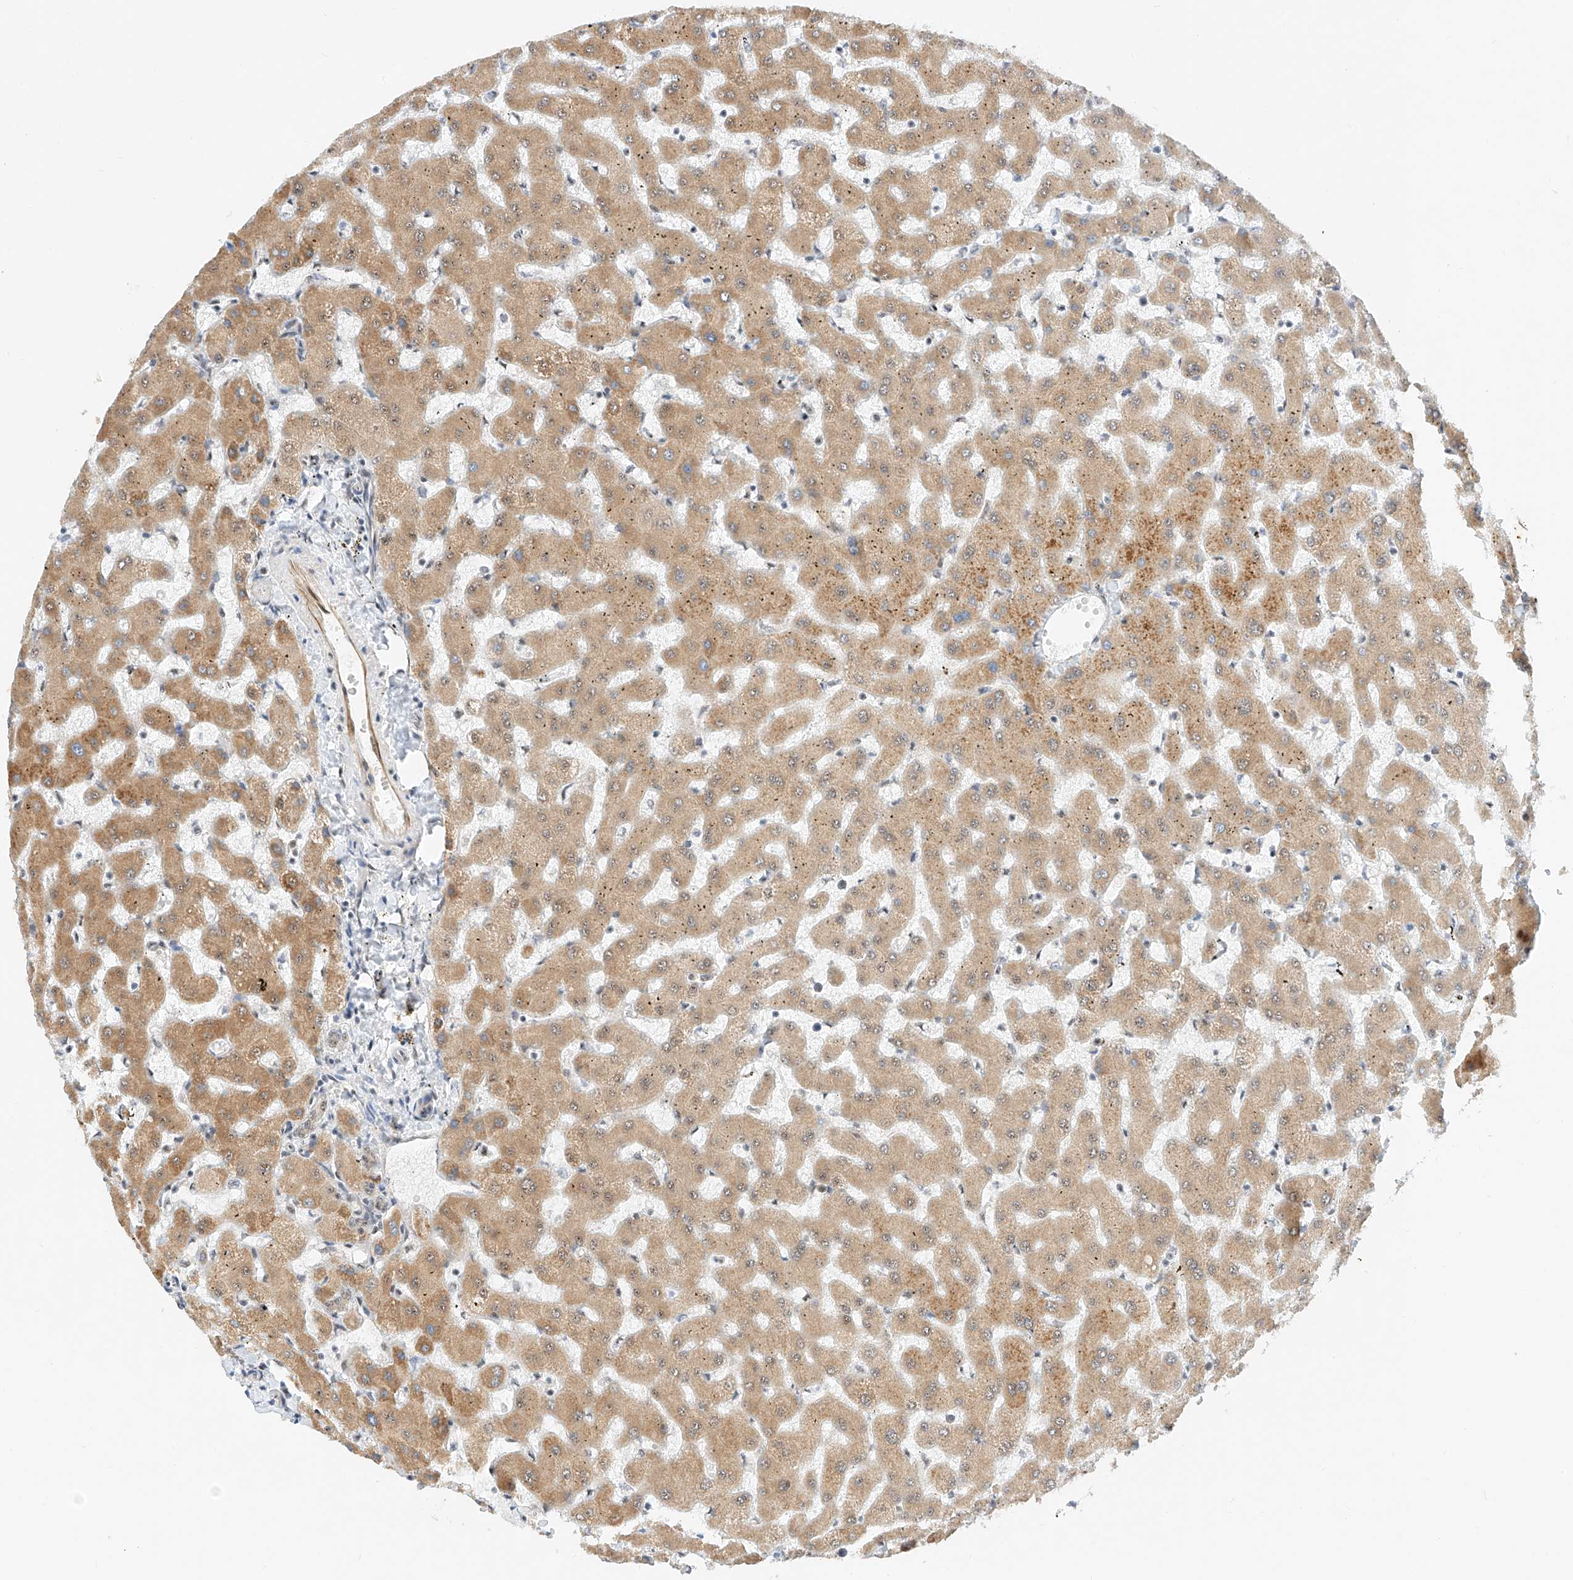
{"staining": {"intensity": "negative", "quantity": "none", "location": "none"}, "tissue": "liver", "cell_type": "Cholangiocytes", "image_type": "normal", "snomed": [{"axis": "morphology", "description": "Normal tissue, NOS"}, {"axis": "topography", "description": "Liver"}], "caption": "DAB immunohistochemical staining of benign human liver exhibits no significant positivity in cholangiocytes.", "gene": "ATXN7L2", "patient": {"sex": "female", "age": 63}}